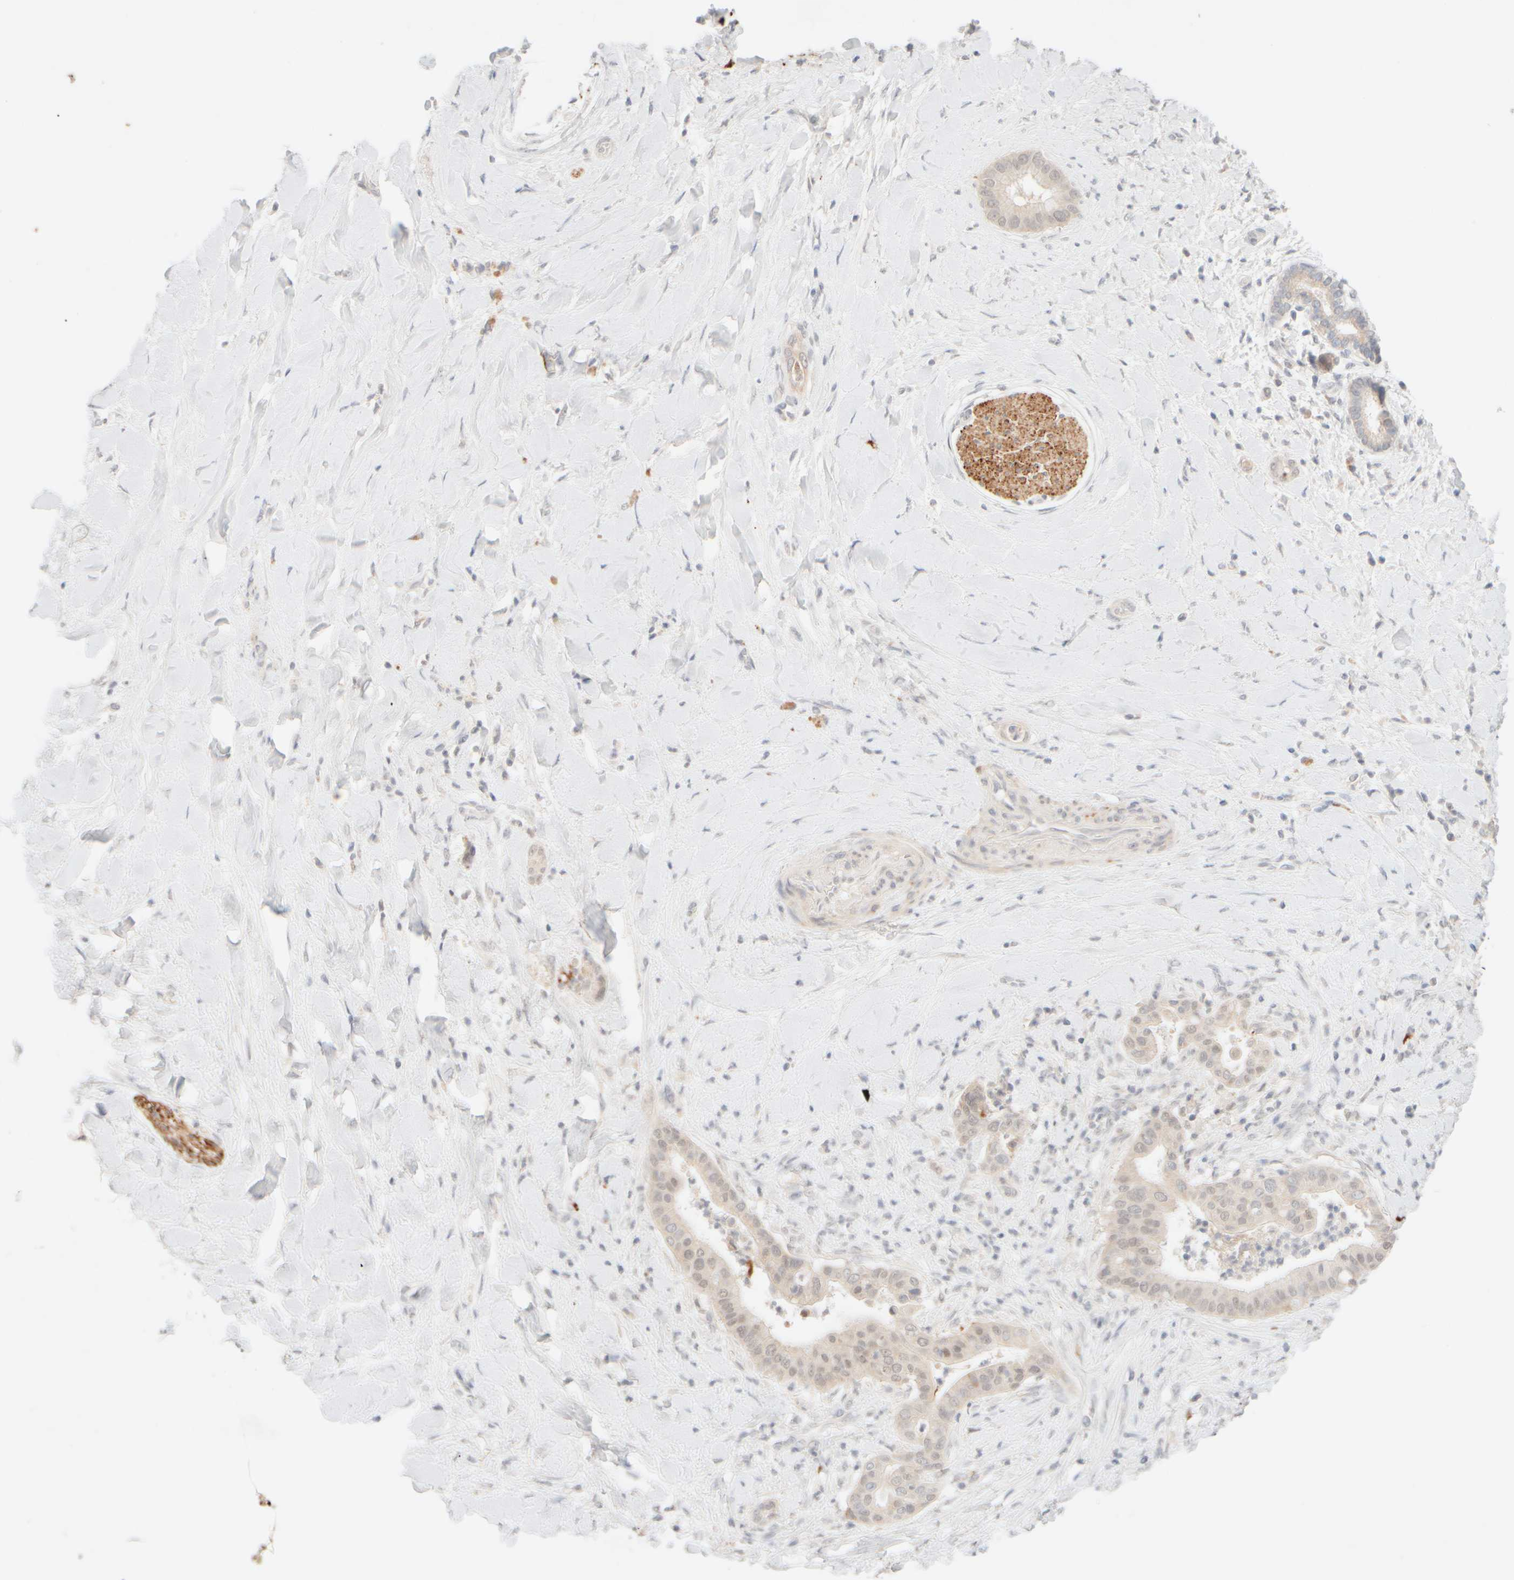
{"staining": {"intensity": "weak", "quantity": "25%-75%", "location": "cytoplasmic/membranous"}, "tissue": "liver cancer", "cell_type": "Tumor cells", "image_type": "cancer", "snomed": [{"axis": "morphology", "description": "Cholangiocarcinoma"}, {"axis": "topography", "description": "Liver"}], "caption": "Cholangiocarcinoma (liver) tissue reveals weak cytoplasmic/membranous expression in approximately 25%-75% of tumor cells, visualized by immunohistochemistry.", "gene": "SNTB1", "patient": {"sex": "female", "age": 54}}